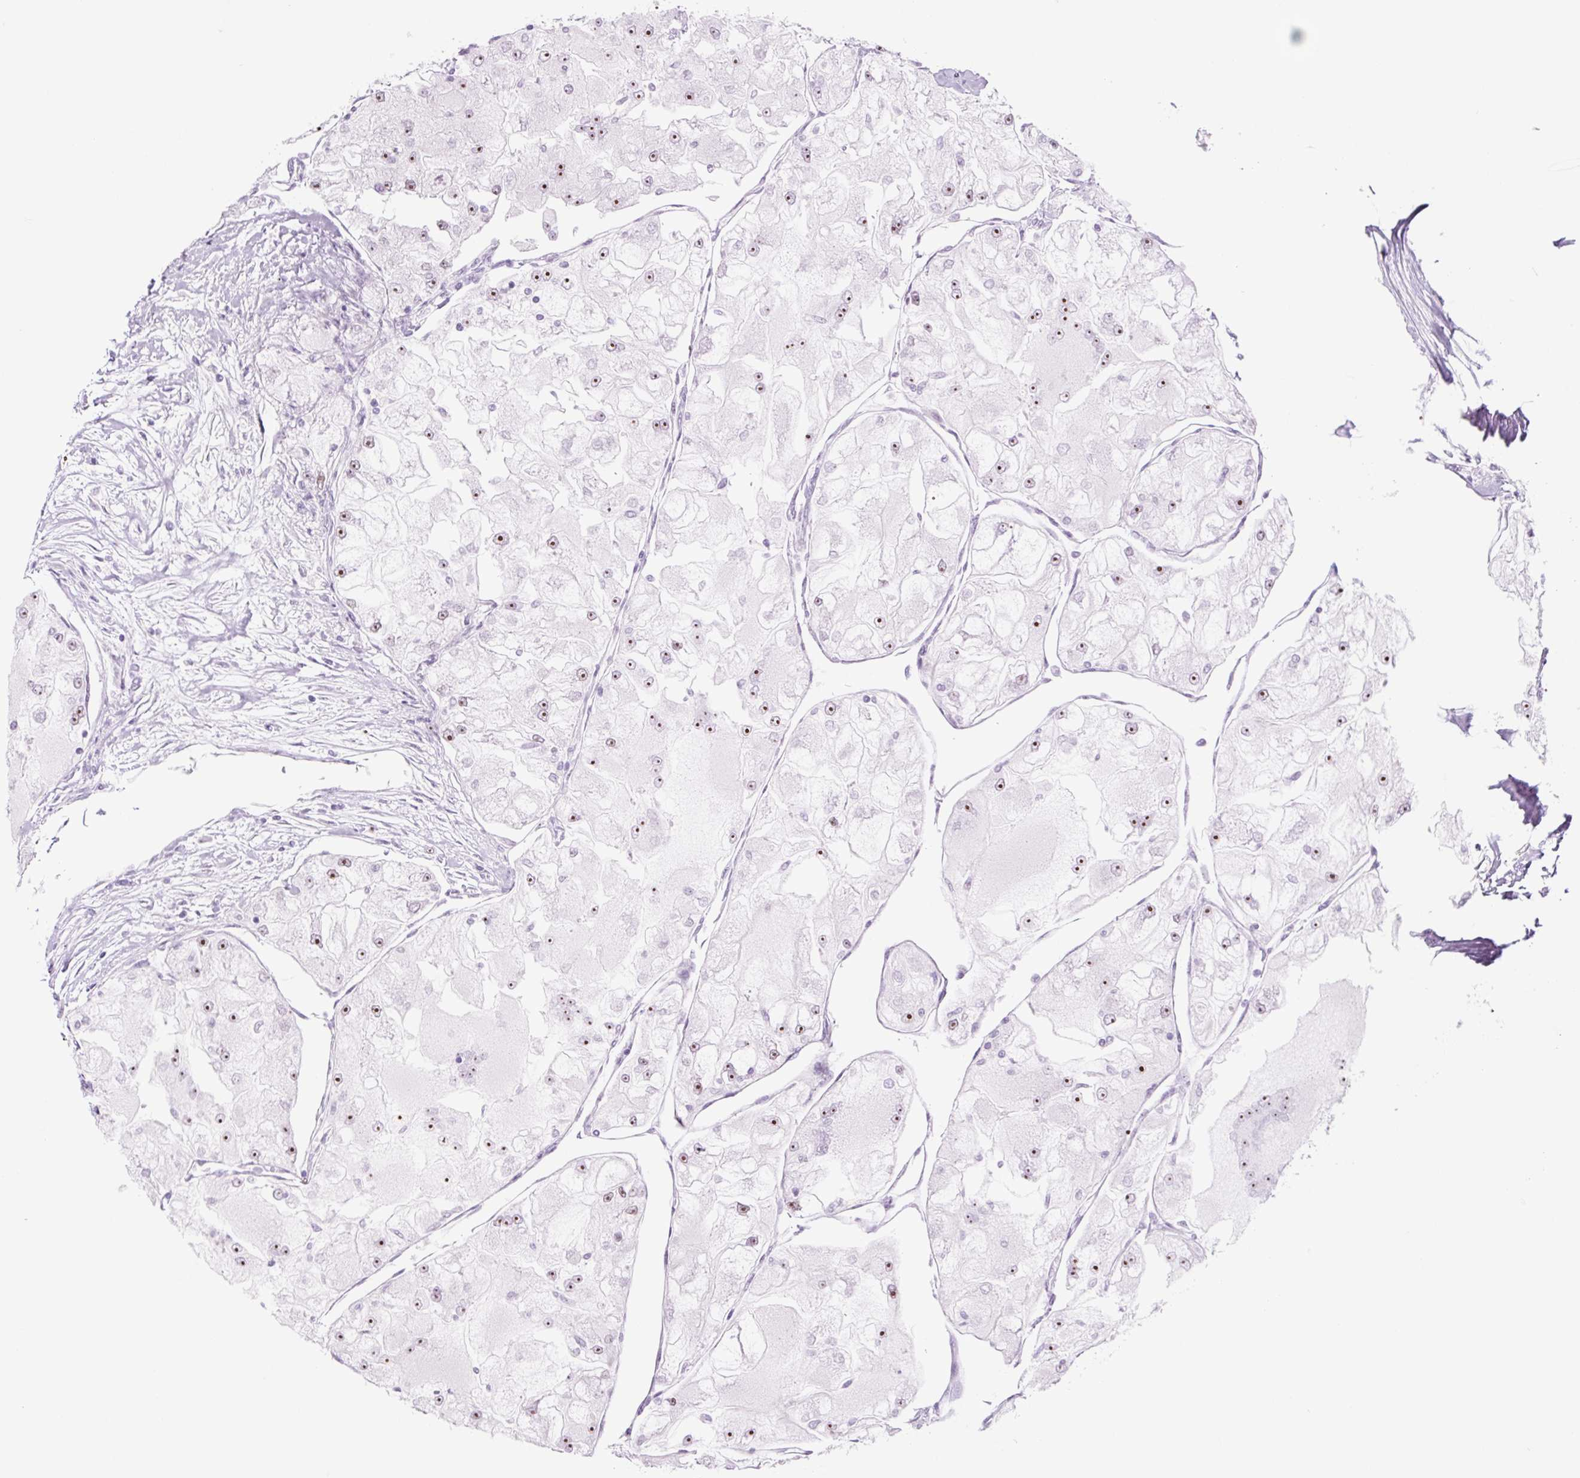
{"staining": {"intensity": "moderate", "quantity": ">75%", "location": "nuclear"}, "tissue": "renal cancer", "cell_type": "Tumor cells", "image_type": "cancer", "snomed": [{"axis": "morphology", "description": "Adenocarcinoma, NOS"}, {"axis": "topography", "description": "Kidney"}], "caption": "Approximately >75% of tumor cells in human renal adenocarcinoma show moderate nuclear protein expression as visualized by brown immunohistochemical staining.", "gene": "RRS1", "patient": {"sex": "female", "age": 72}}